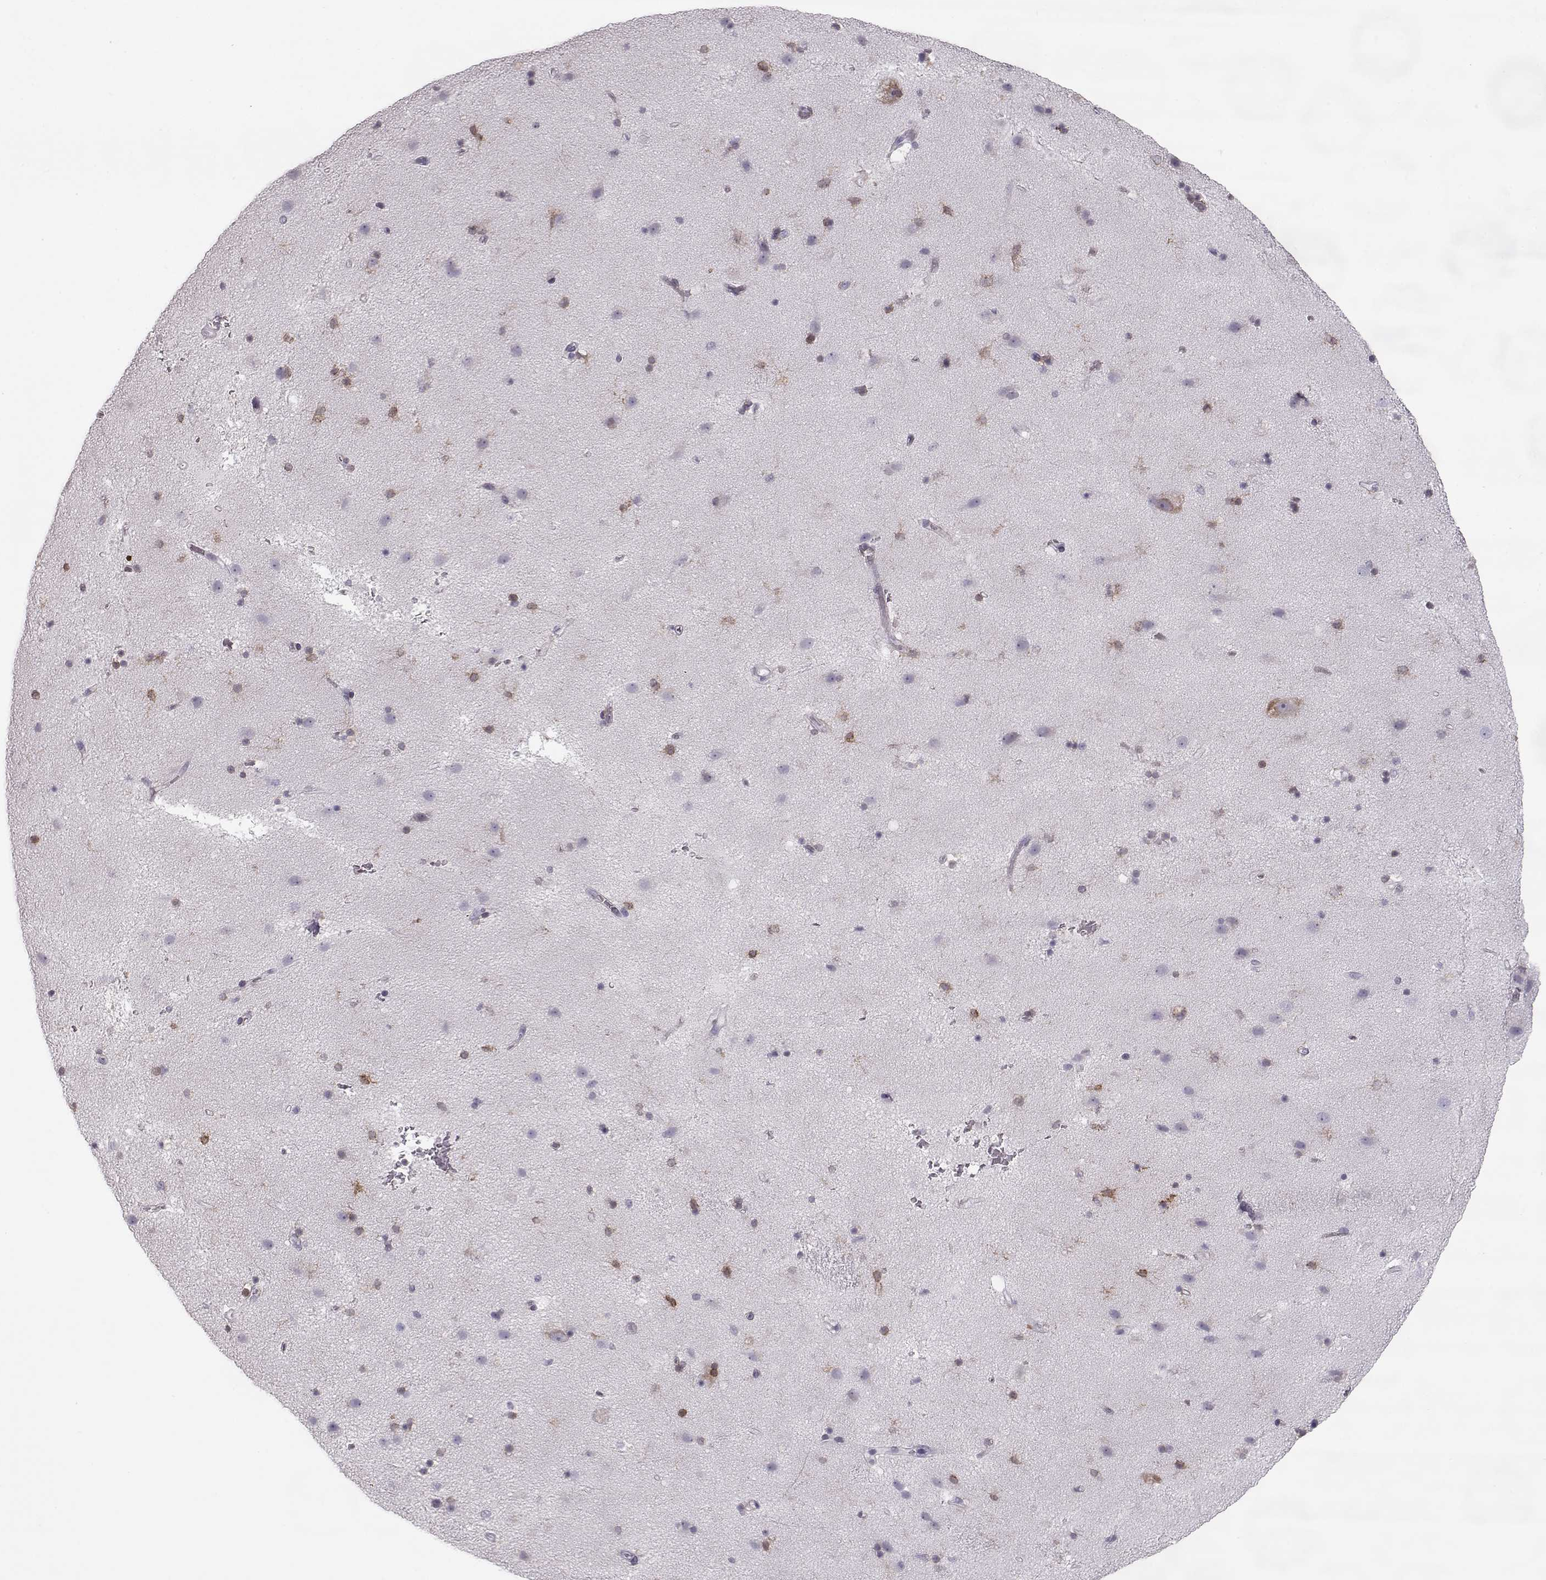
{"staining": {"intensity": "moderate", "quantity": "<25%", "location": "cytoplasmic/membranous"}, "tissue": "caudate", "cell_type": "Glial cells", "image_type": "normal", "snomed": [{"axis": "morphology", "description": "Normal tissue, NOS"}, {"axis": "topography", "description": "Lateral ventricle wall"}], "caption": "The immunohistochemical stain highlights moderate cytoplasmic/membranous expression in glial cells of normal caudate.", "gene": "ELOVL5", "patient": {"sex": "female", "age": 71}}